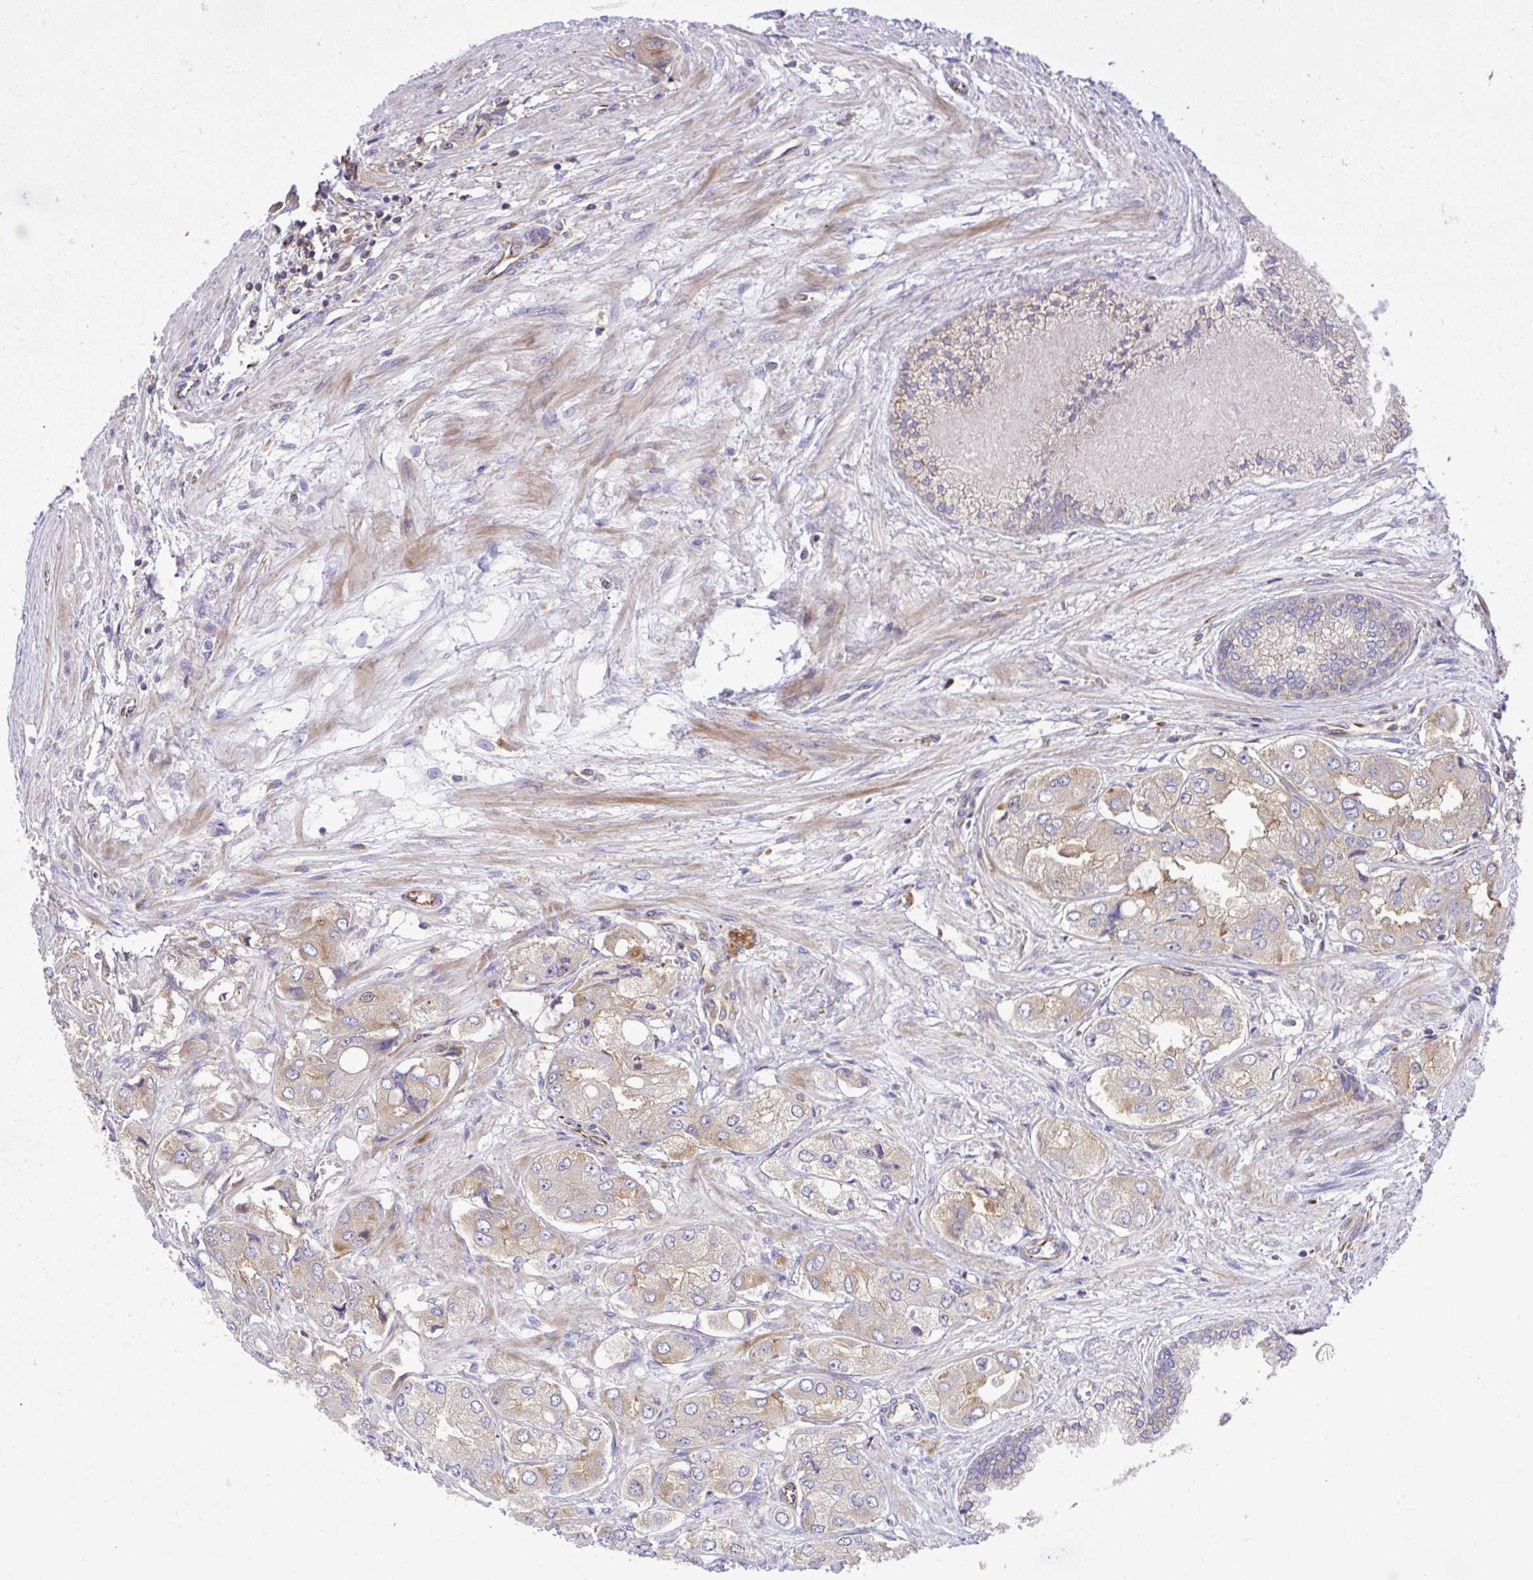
{"staining": {"intensity": "weak", "quantity": "25%-75%", "location": "cytoplasmic/membranous"}, "tissue": "prostate cancer", "cell_type": "Tumor cells", "image_type": "cancer", "snomed": [{"axis": "morphology", "description": "Adenocarcinoma, Low grade"}, {"axis": "topography", "description": "Prostate"}], "caption": "Immunohistochemistry (DAB (3,3'-diaminobenzidine)) staining of prostate cancer reveals weak cytoplasmic/membranous protein staining in approximately 25%-75% of tumor cells.", "gene": "PAIP2", "patient": {"sex": "male", "age": 69}}